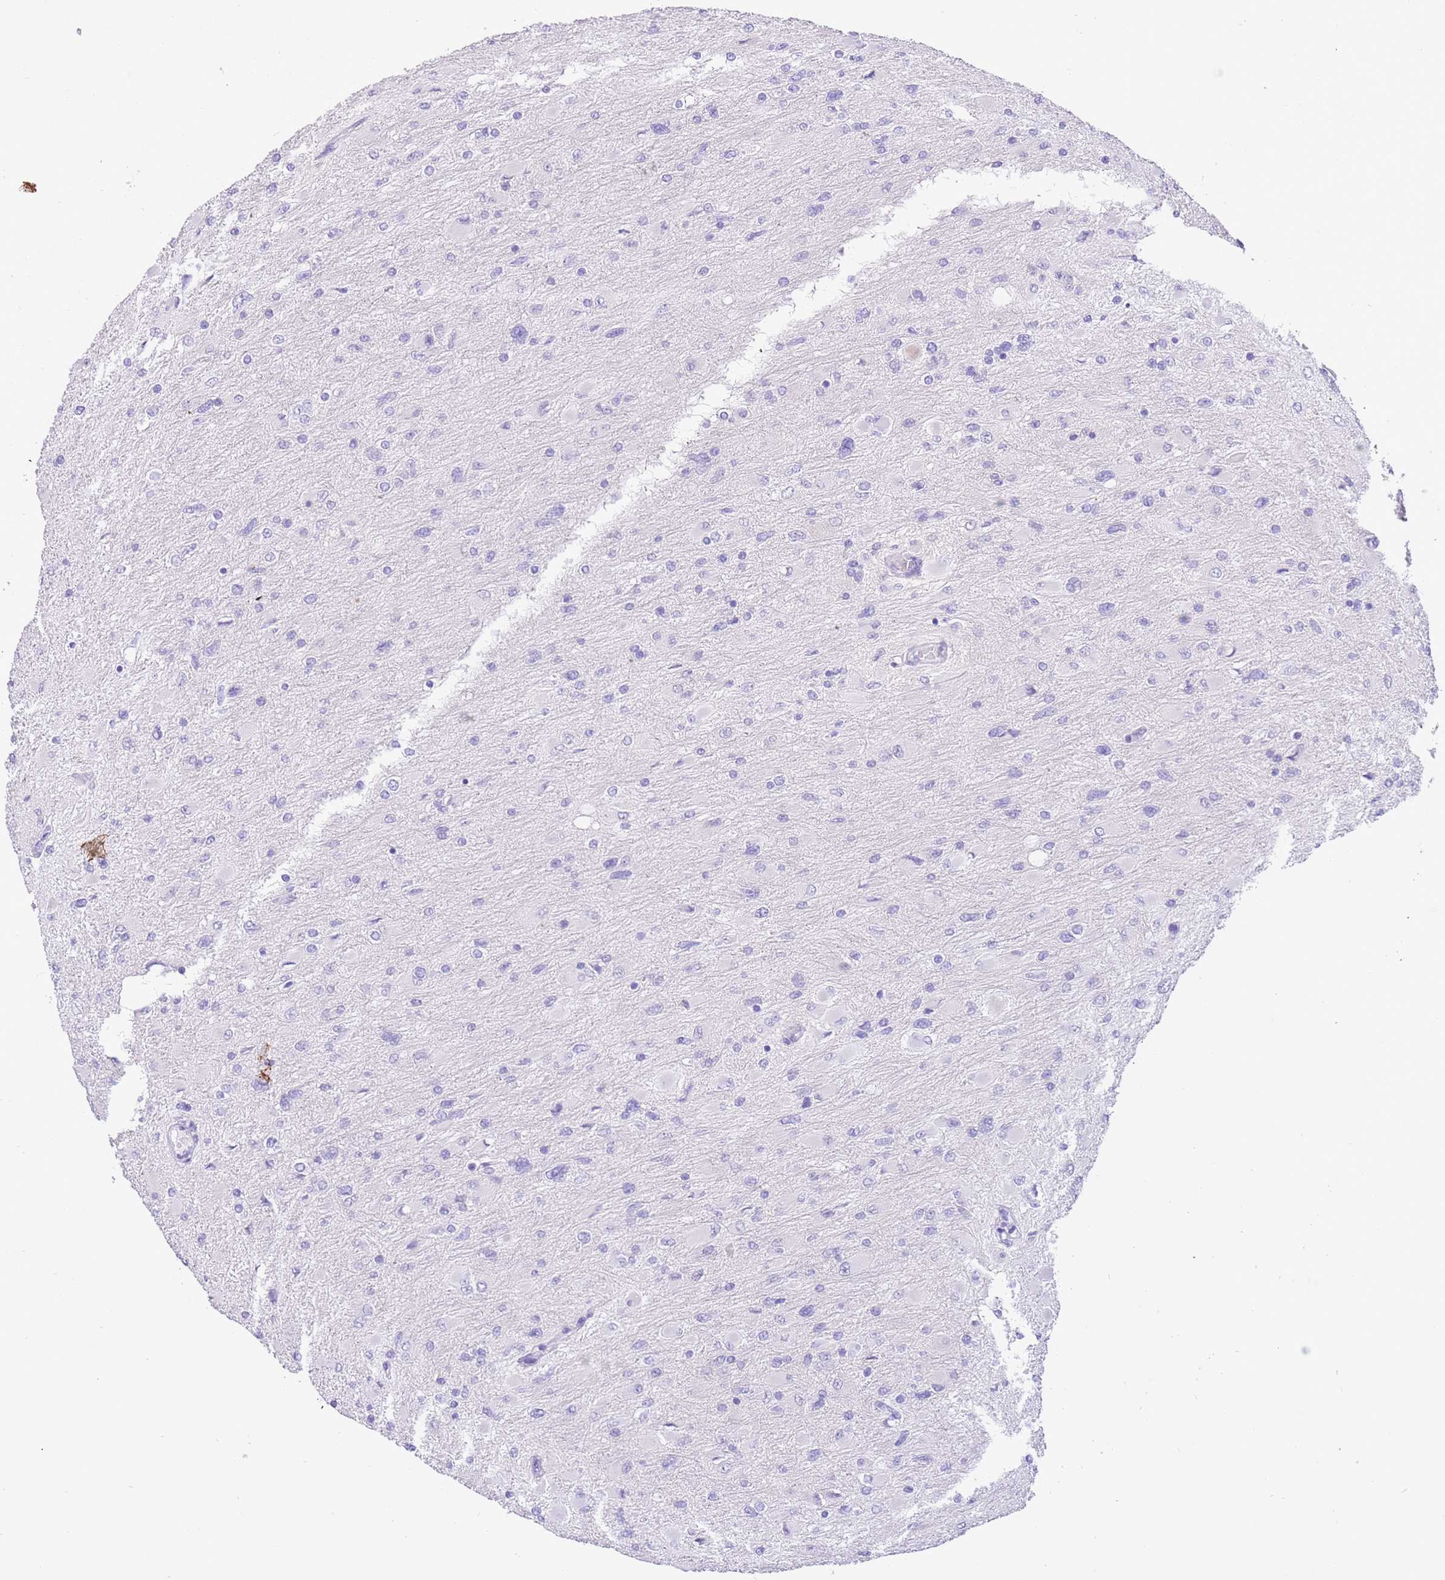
{"staining": {"intensity": "negative", "quantity": "none", "location": "none"}, "tissue": "glioma", "cell_type": "Tumor cells", "image_type": "cancer", "snomed": [{"axis": "morphology", "description": "Glioma, malignant, High grade"}, {"axis": "topography", "description": "Cerebral cortex"}], "caption": "Tumor cells show no significant positivity in malignant glioma (high-grade). Brightfield microscopy of immunohistochemistry (IHC) stained with DAB (3,3'-diaminobenzidine) (brown) and hematoxylin (blue), captured at high magnification.", "gene": "R3HDM4", "patient": {"sex": "female", "age": 36}}